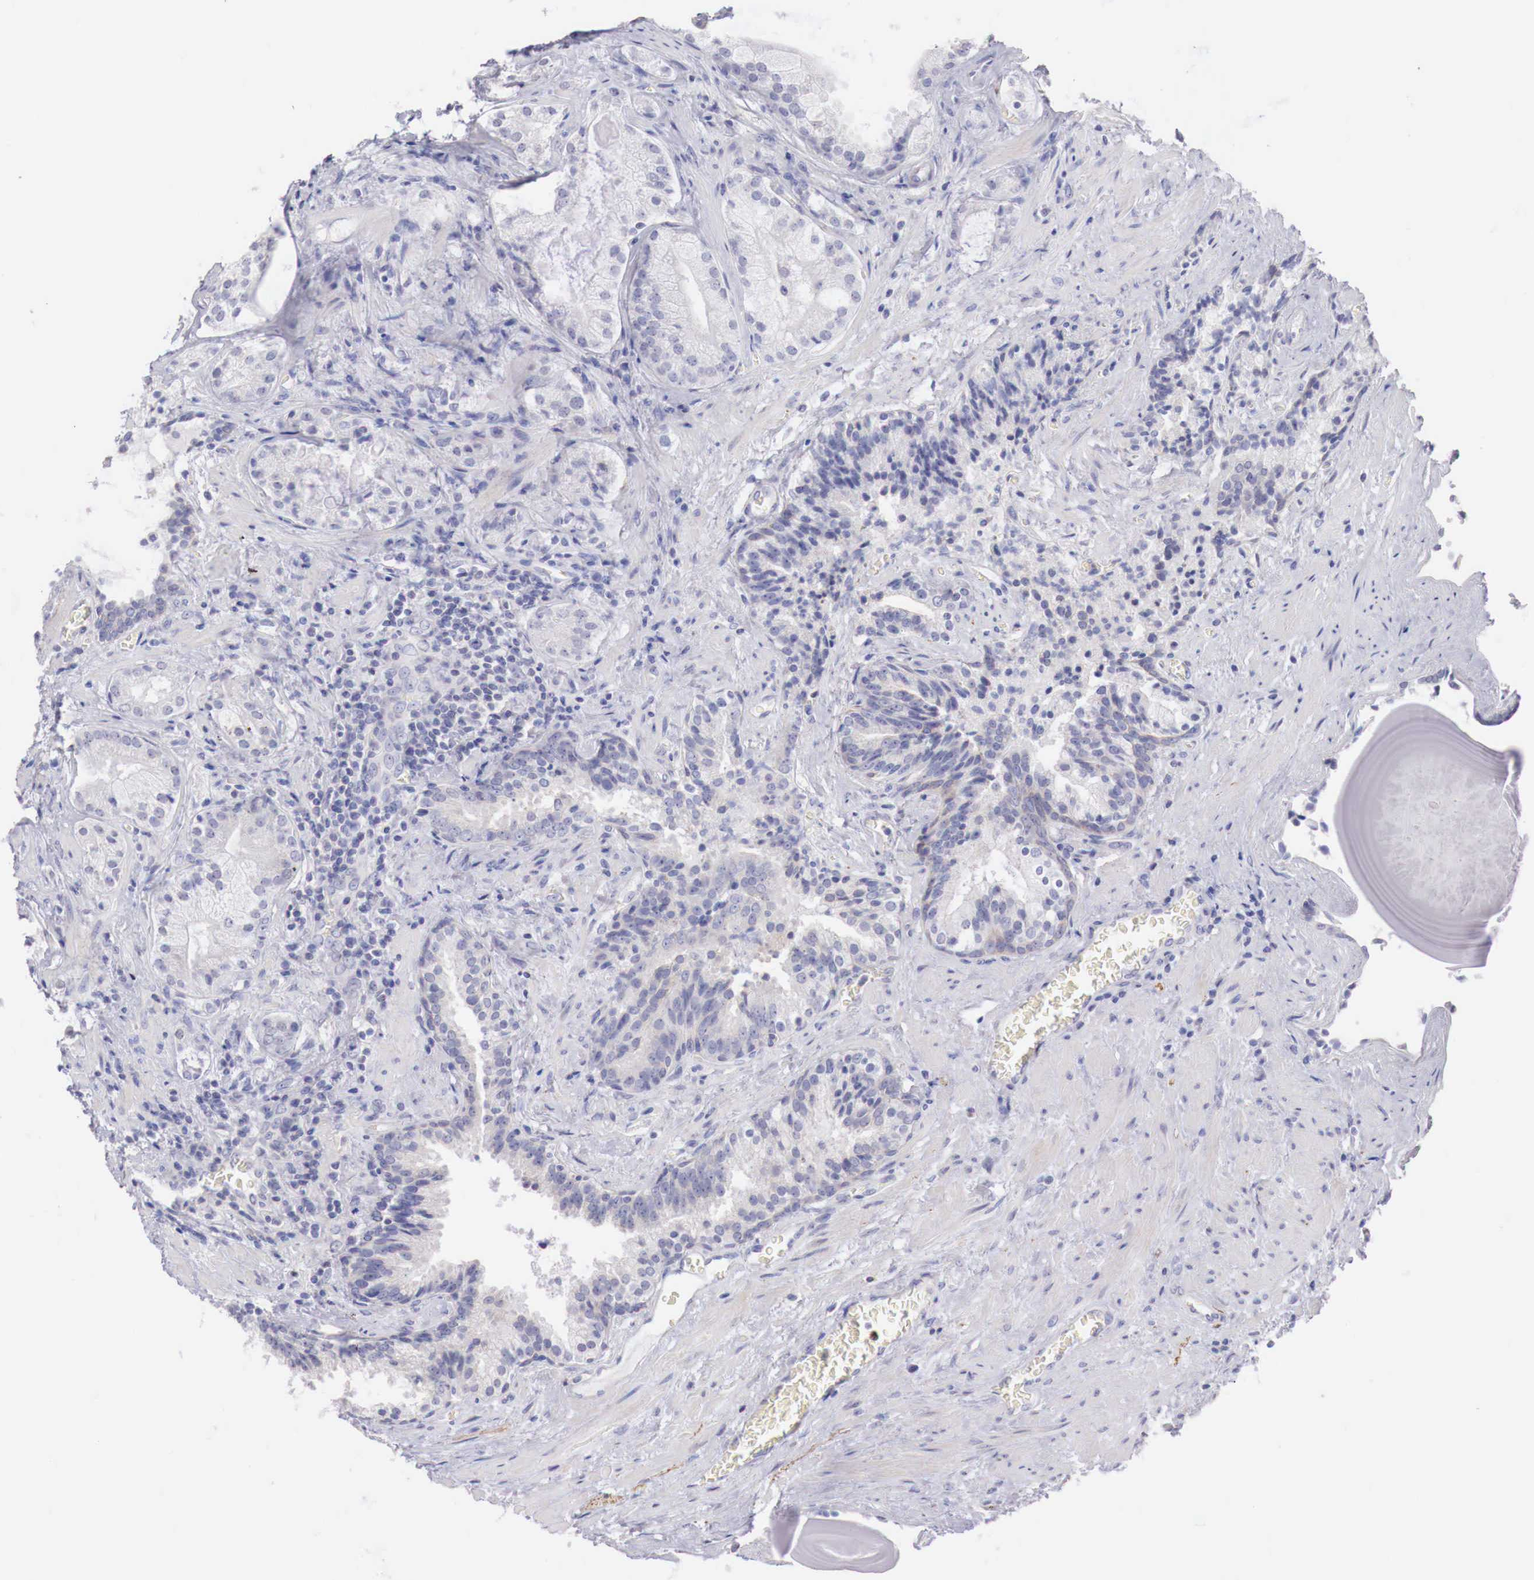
{"staining": {"intensity": "negative", "quantity": "none", "location": "none"}, "tissue": "prostate cancer", "cell_type": "Tumor cells", "image_type": "cancer", "snomed": [{"axis": "morphology", "description": "Adenocarcinoma, Medium grade"}, {"axis": "topography", "description": "Prostate"}], "caption": "IHC micrograph of human prostate cancer (medium-grade adenocarcinoma) stained for a protein (brown), which demonstrates no expression in tumor cells.", "gene": "TRIM13", "patient": {"sex": "male", "age": 70}}